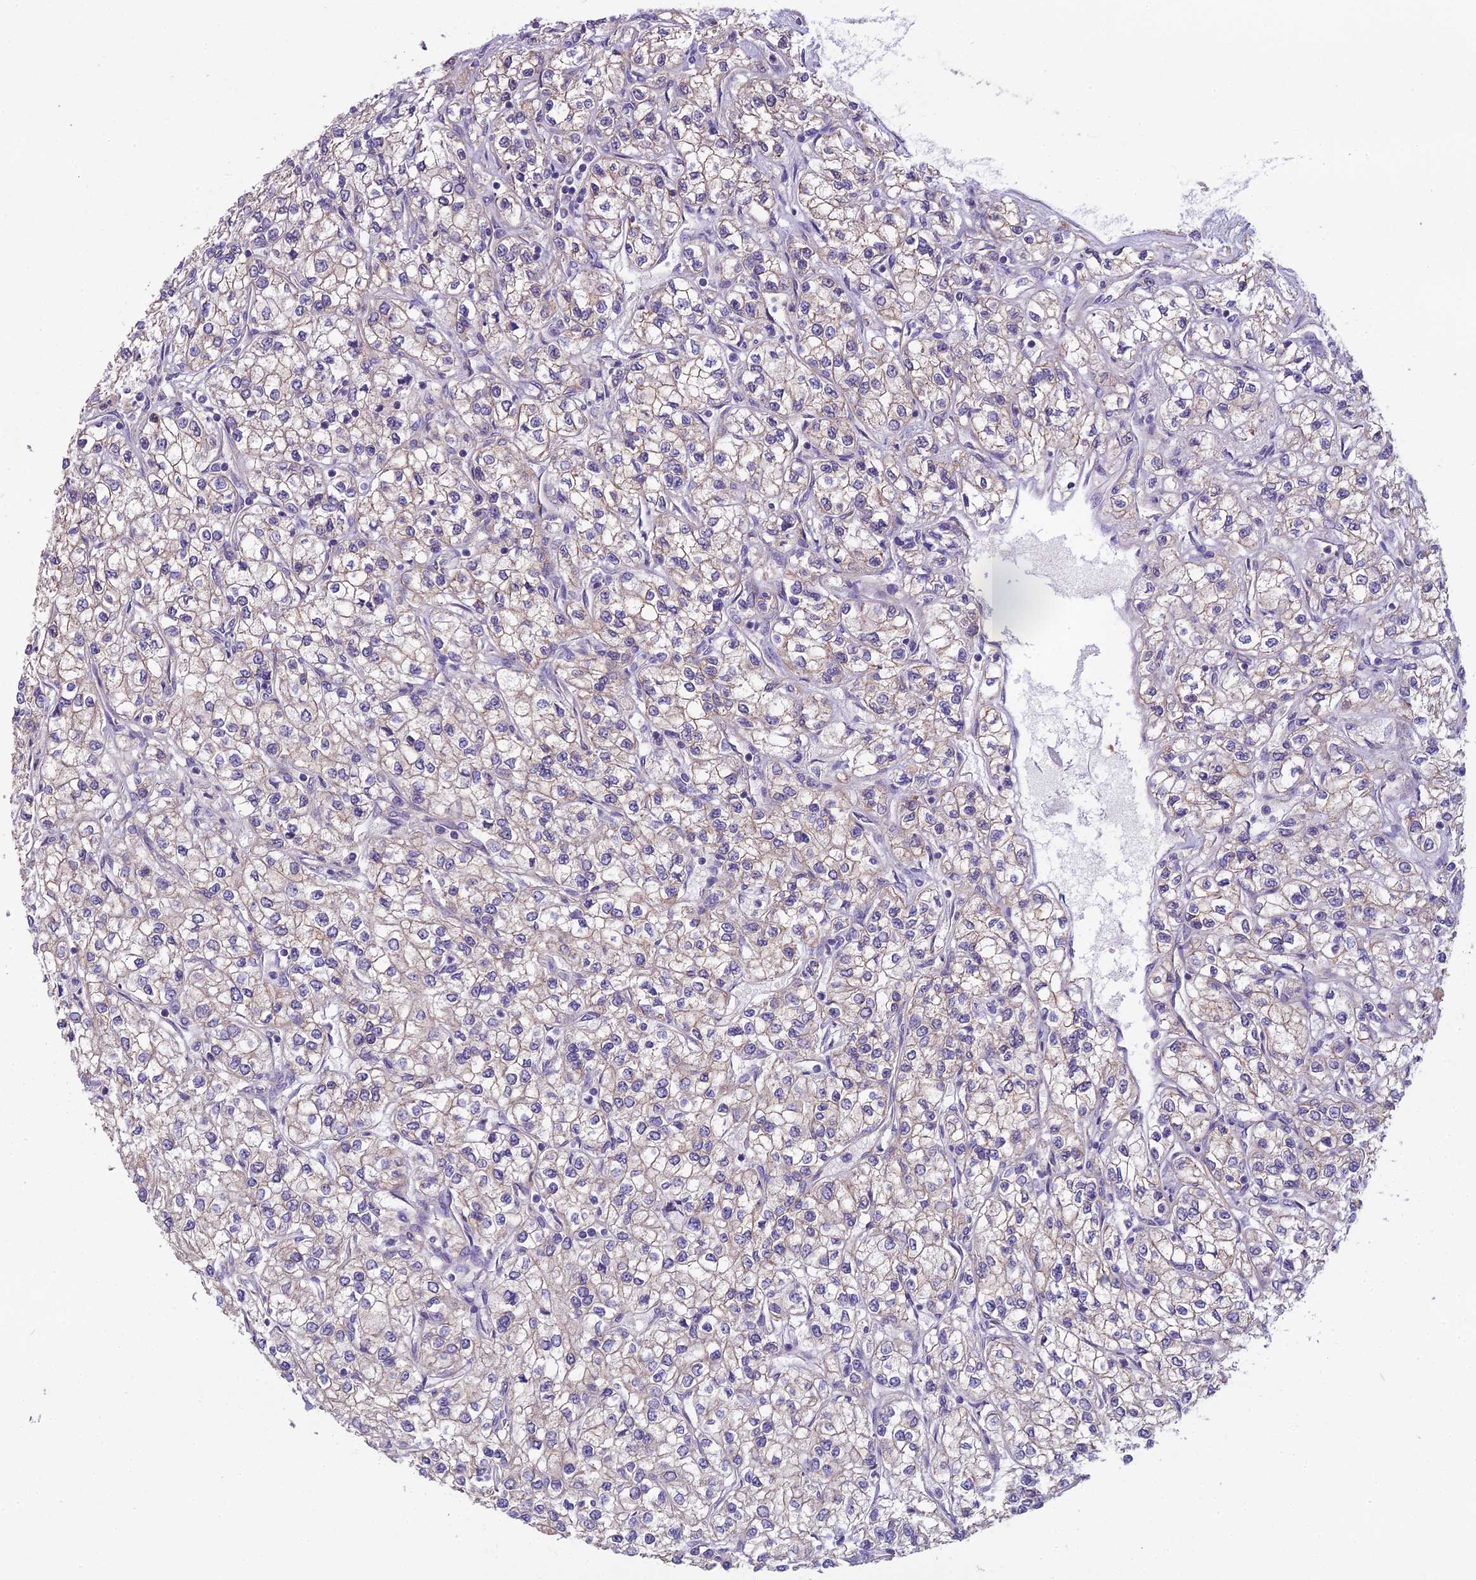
{"staining": {"intensity": "negative", "quantity": "none", "location": "none"}, "tissue": "renal cancer", "cell_type": "Tumor cells", "image_type": "cancer", "snomed": [{"axis": "morphology", "description": "Adenocarcinoma, NOS"}, {"axis": "topography", "description": "Kidney"}], "caption": "High magnification brightfield microscopy of renal adenocarcinoma stained with DAB (brown) and counterstained with hematoxylin (blue): tumor cells show no significant expression.", "gene": "DUS2", "patient": {"sex": "male", "age": 80}}